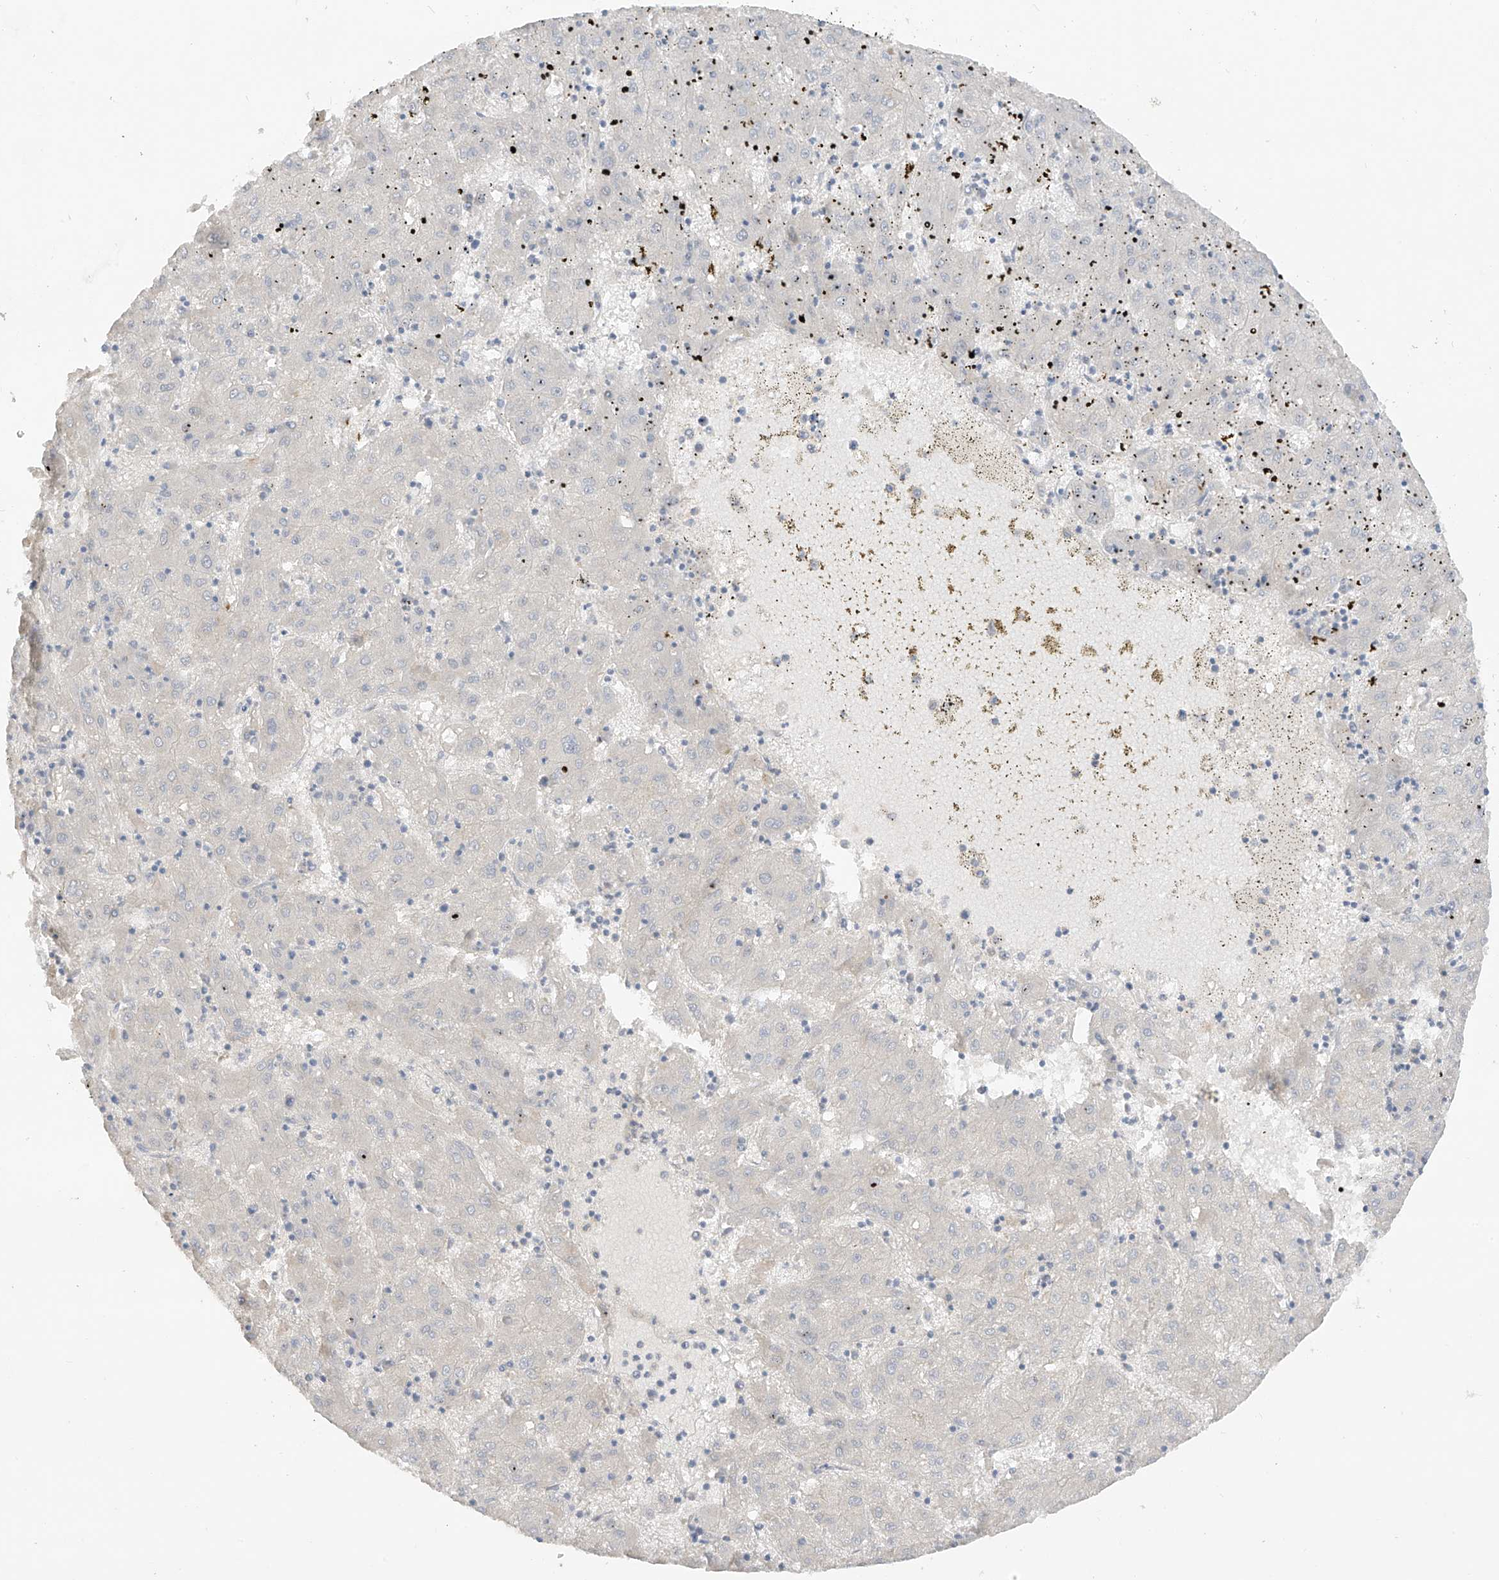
{"staining": {"intensity": "negative", "quantity": "none", "location": "none"}, "tissue": "liver cancer", "cell_type": "Tumor cells", "image_type": "cancer", "snomed": [{"axis": "morphology", "description": "Carcinoma, Hepatocellular, NOS"}, {"axis": "topography", "description": "Liver"}], "caption": "Immunohistochemistry of human liver cancer (hepatocellular carcinoma) shows no staining in tumor cells.", "gene": "ANGEL2", "patient": {"sex": "male", "age": 72}}